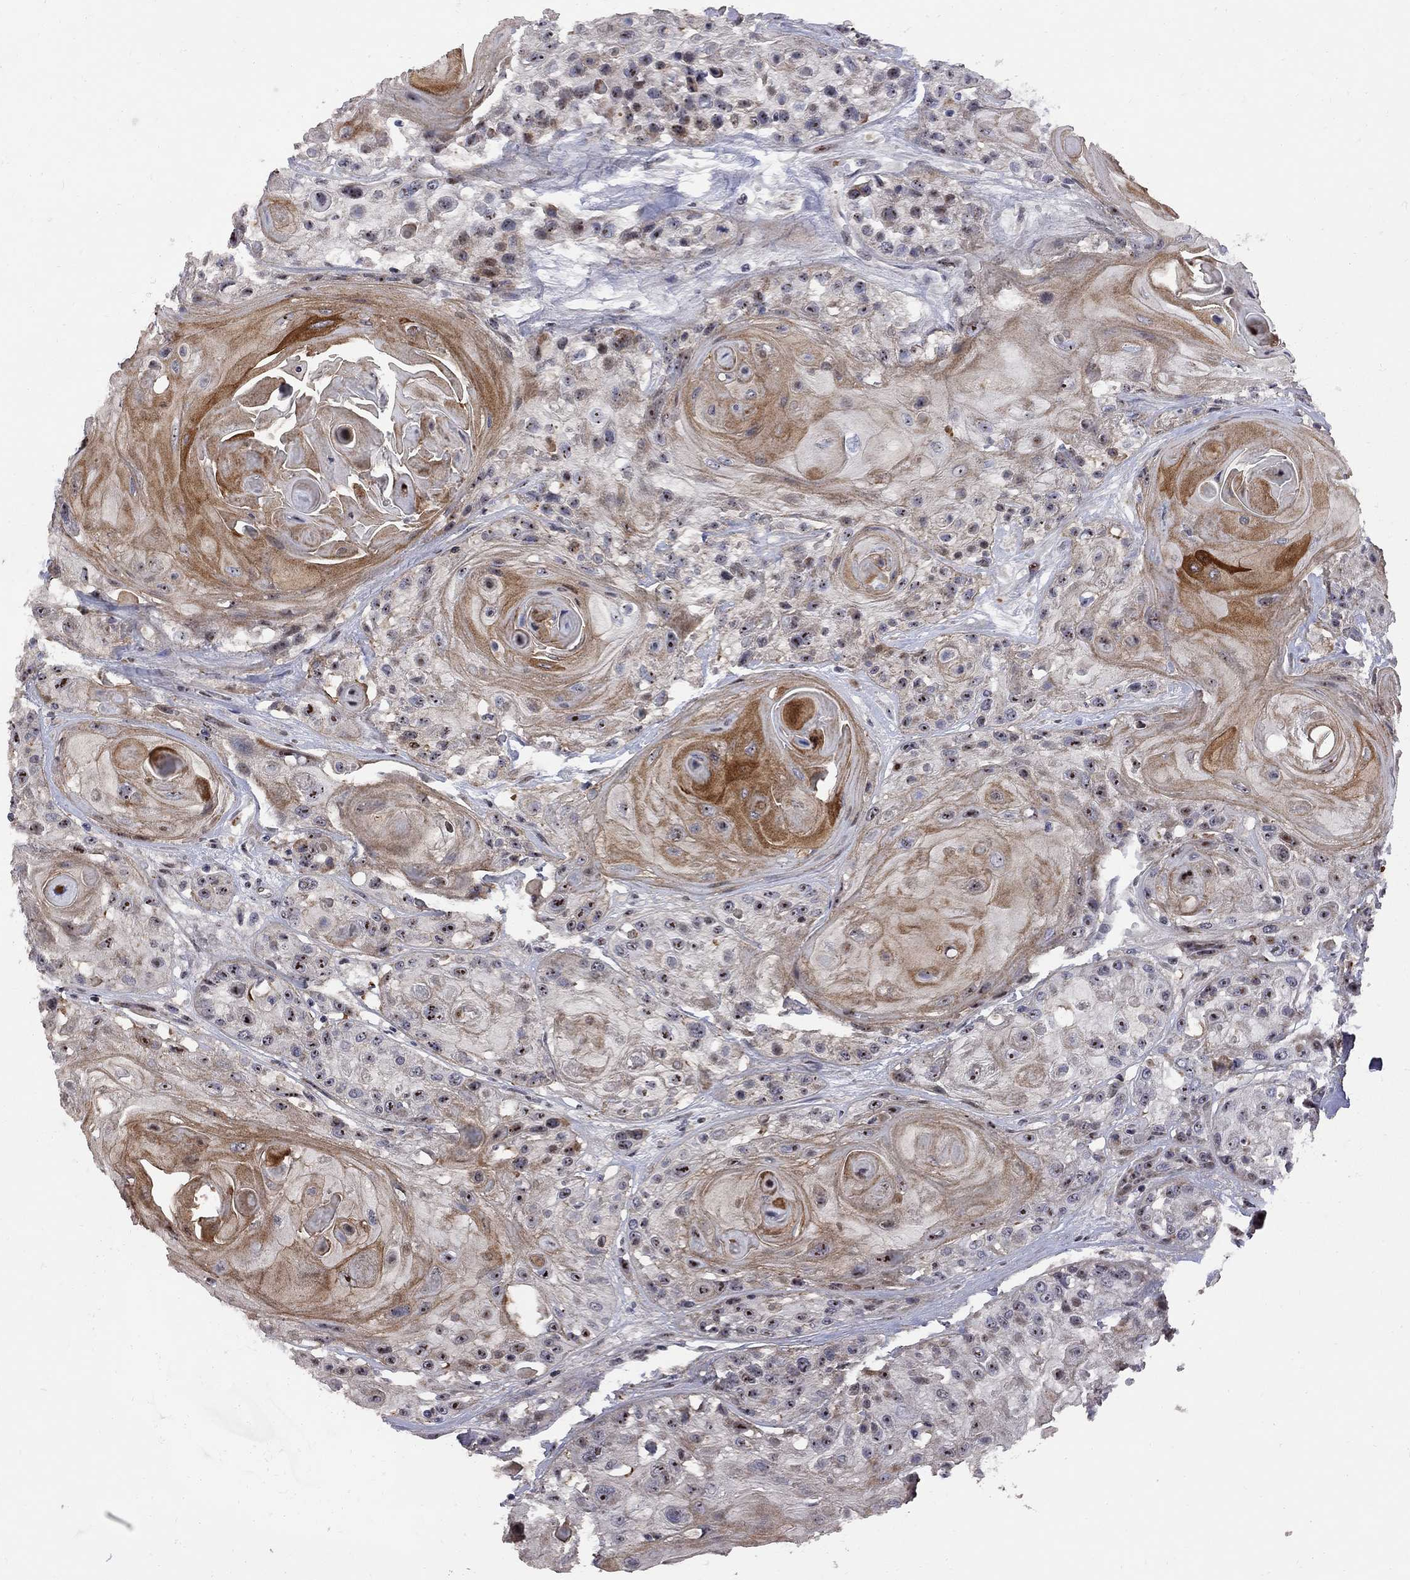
{"staining": {"intensity": "strong", "quantity": ">75%", "location": "nuclear"}, "tissue": "head and neck cancer", "cell_type": "Tumor cells", "image_type": "cancer", "snomed": [{"axis": "morphology", "description": "Squamous cell carcinoma, NOS"}, {"axis": "topography", "description": "Head-Neck"}], "caption": "Head and neck cancer stained for a protein reveals strong nuclear positivity in tumor cells.", "gene": "DHX33", "patient": {"sex": "female", "age": 59}}